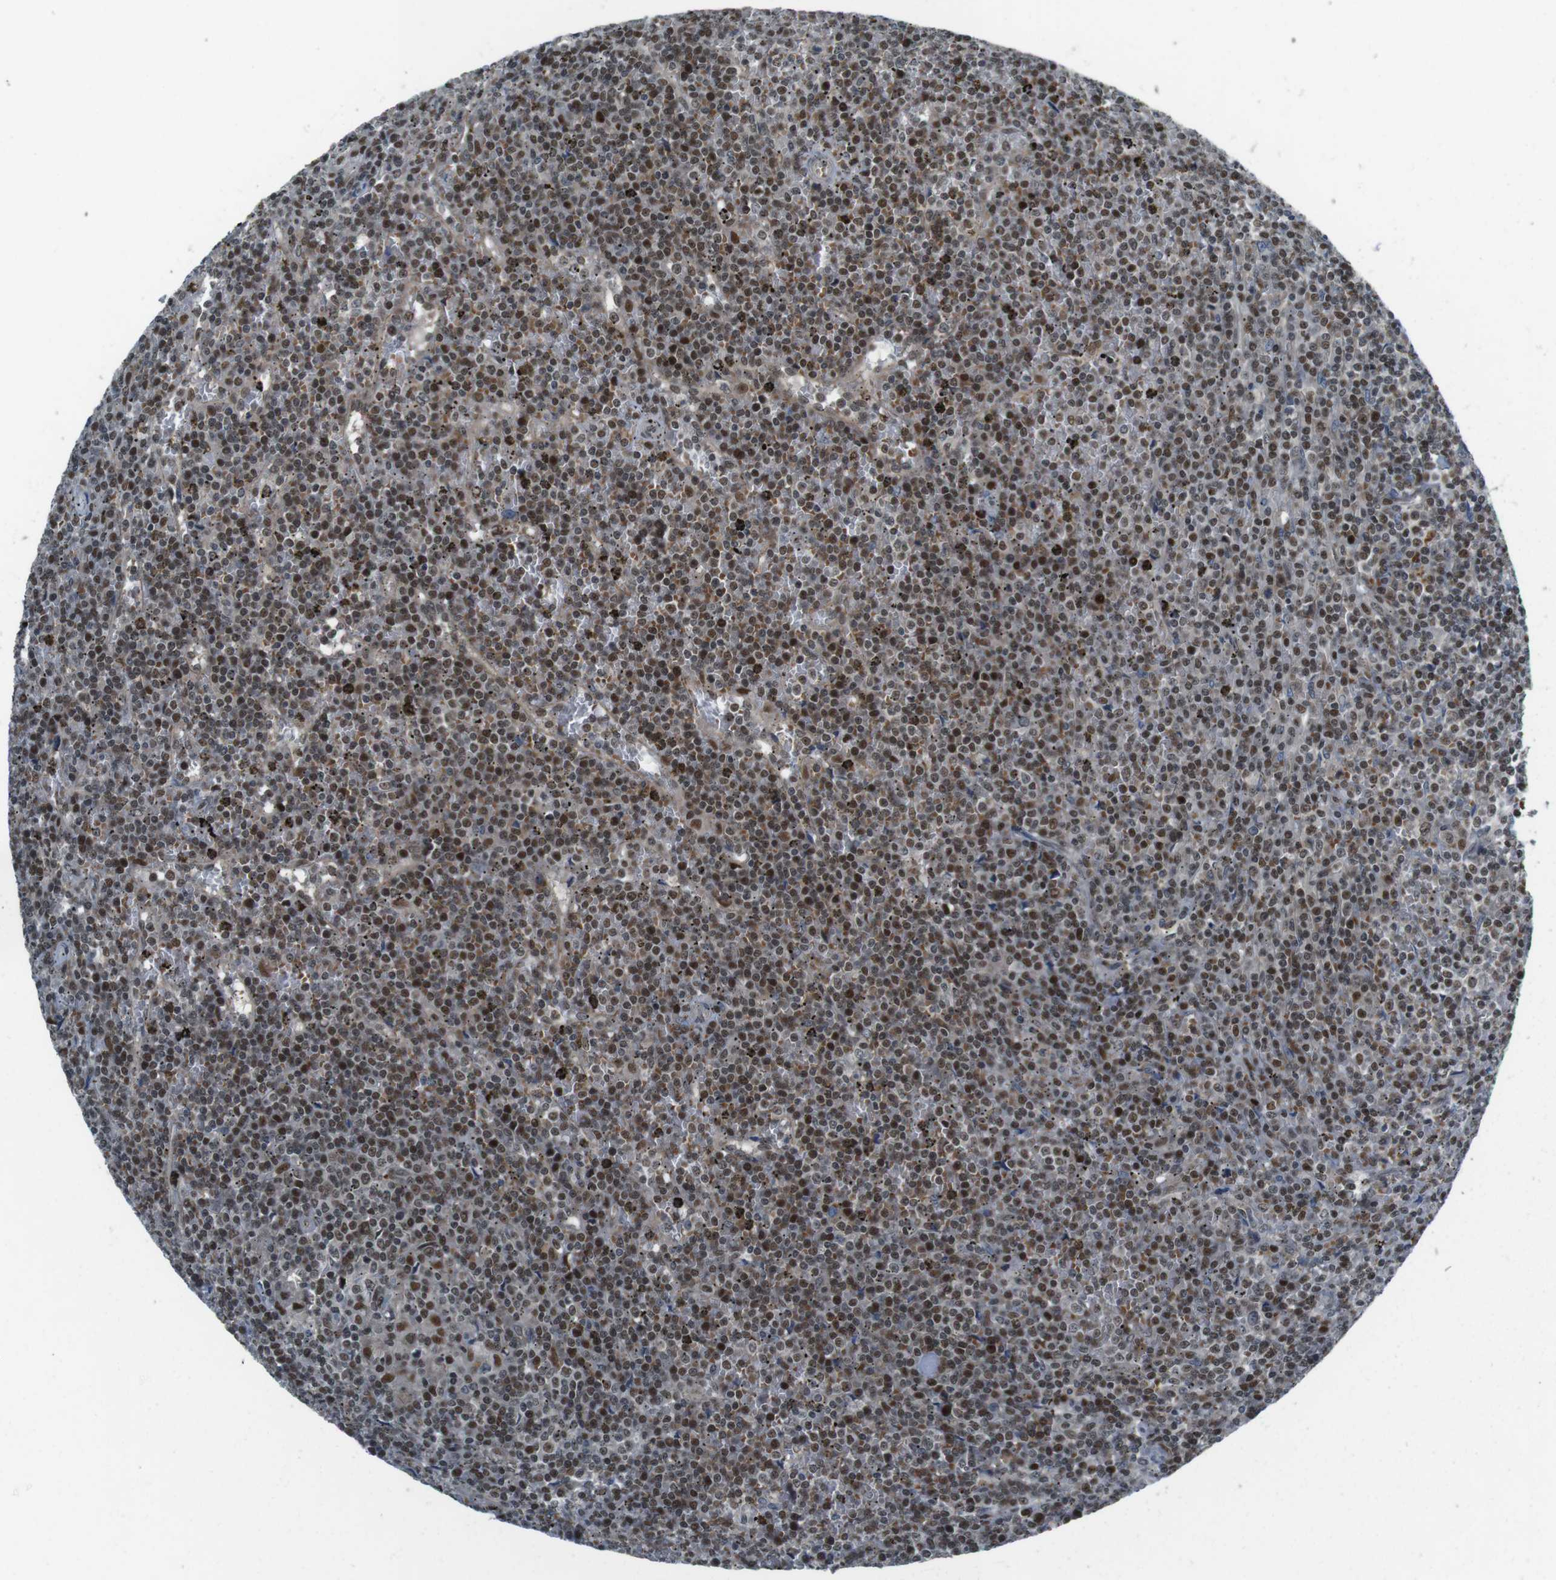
{"staining": {"intensity": "moderate", "quantity": ">75%", "location": "nuclear"}, "tissue": "lymphoma", "cell_type": "Tumor cells", "image_type": "cancer", "snomed": [{"axis": "morphology", "description": "Malignant lymphoma, non-Hodgkin's type, Low grade"}, {"axis": "topography", "description": "Spleen"}], "caption": "Immunohistochemical staining of low-grade malignant lymphoma, non-Hodgkin's type shows medium levels of moderate nuclear expression in about >75% of tumor cells. (brown staining indicates protein expression, while blue staining denotes nuclei).", "gene": "MAPKAPK5", "patient": {"sex": "female", "age": 19}}